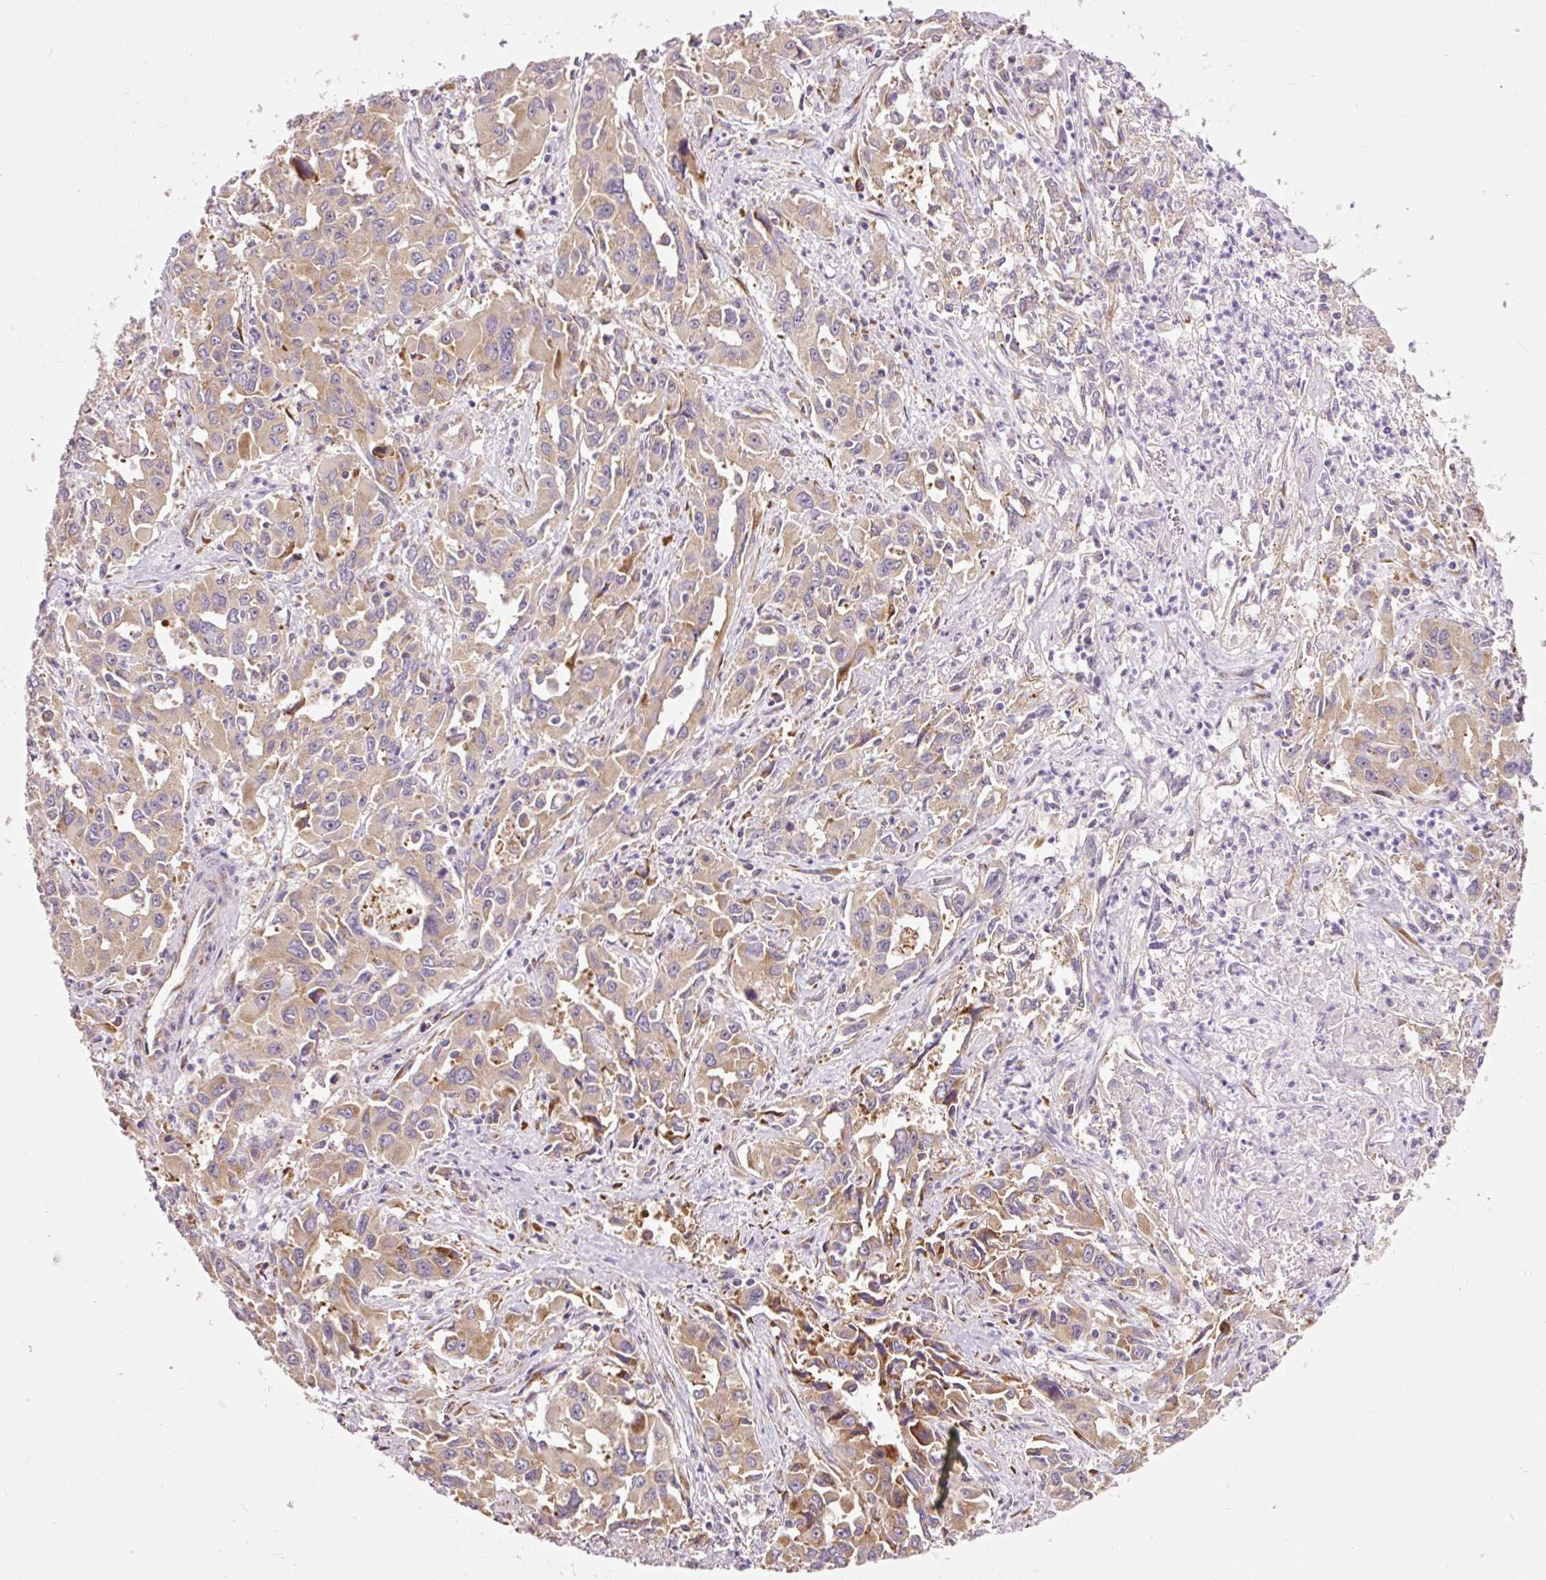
{"staining": {"intensity": "moderate", "quantity": ">75%", "location": "cytoplasmic/membranous"}, "tissue": "liver cancer", "cell_type": "Tumor cells", "image_type": "cancer", "snomed": [{"axis": "morphology", "description": "Carcinoma, Hepatocellular, NOS"}, {"axis": "topography", "description": "Liver"}], "caption": "Immunohistochemistry photomicrograph of neoplastic tissue: liver hepatocellular carcinoma stained using immunohistochemistry (IHC) displays medium levels of moderate protein expression localized specifically in the cytoplasmic/membranous of tumor cells, appearing as a cytoplasmic/membranous brown color.", "gene": "RPL10A", "patient": {"sex": "male", "age": 63}}